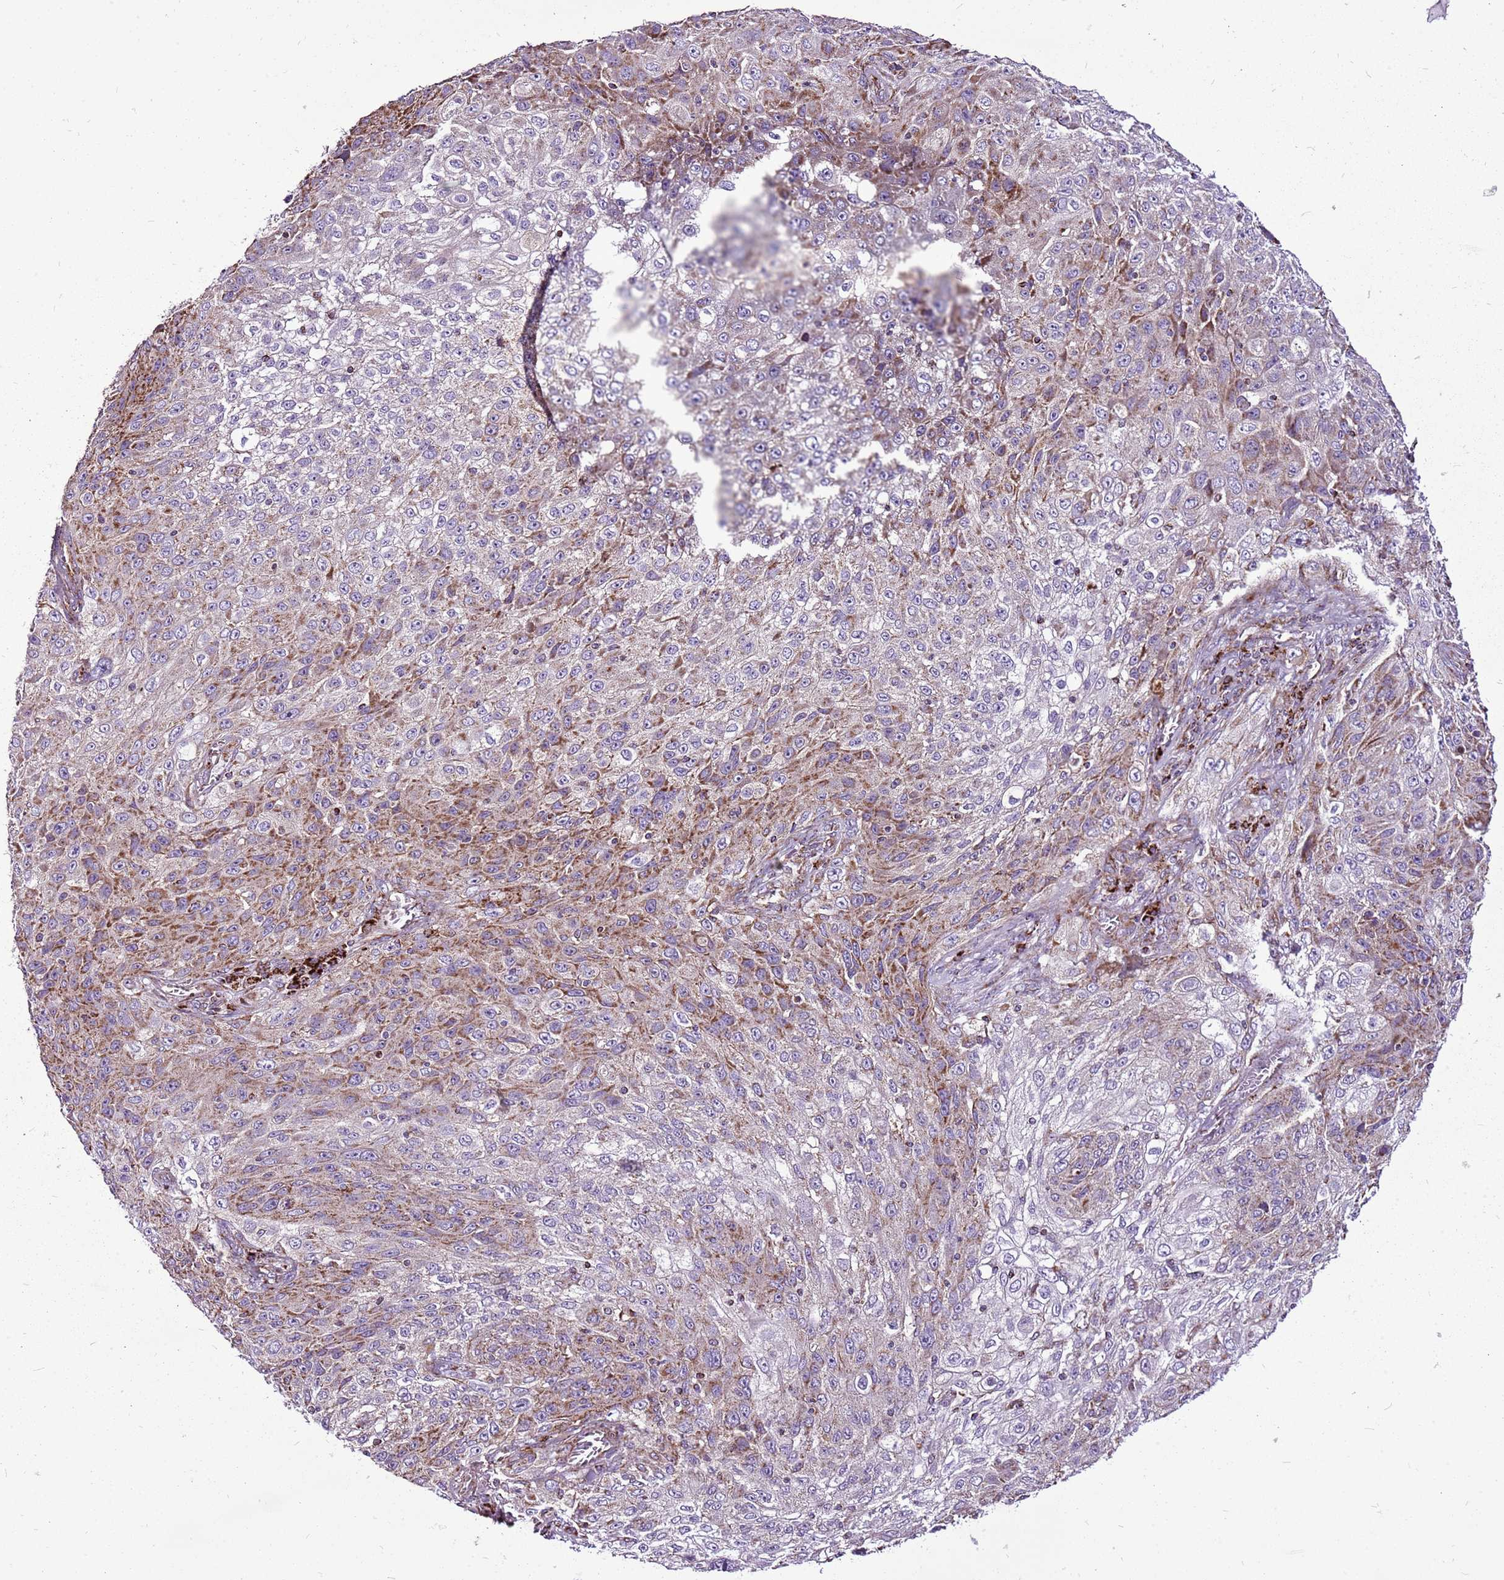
{"staining": {"intensity": "moderate", "quantity": "25%-75%", "location": "cytoplasmic/membranous"}, "tissue": "lung cancer", "cell_type": "Tumor cells", "image_type": "cancer", "snomed": [{"axis": "morphology", "description": "Squamous cell carcinoma, NOS"}, {"axis": "topography", "description": "Lung"}], "caption": "Immunohistochemistry (IHC) image of human lung cancer (squamous cell carcinoma) stained for a protein (brown), which demonstrates medium levels of moderate cytoplasmic/membranous positivity in about 25%-75% of tumor cells.", "gene": "GCDH", "patient": {"sex": "female", "age": 69}}